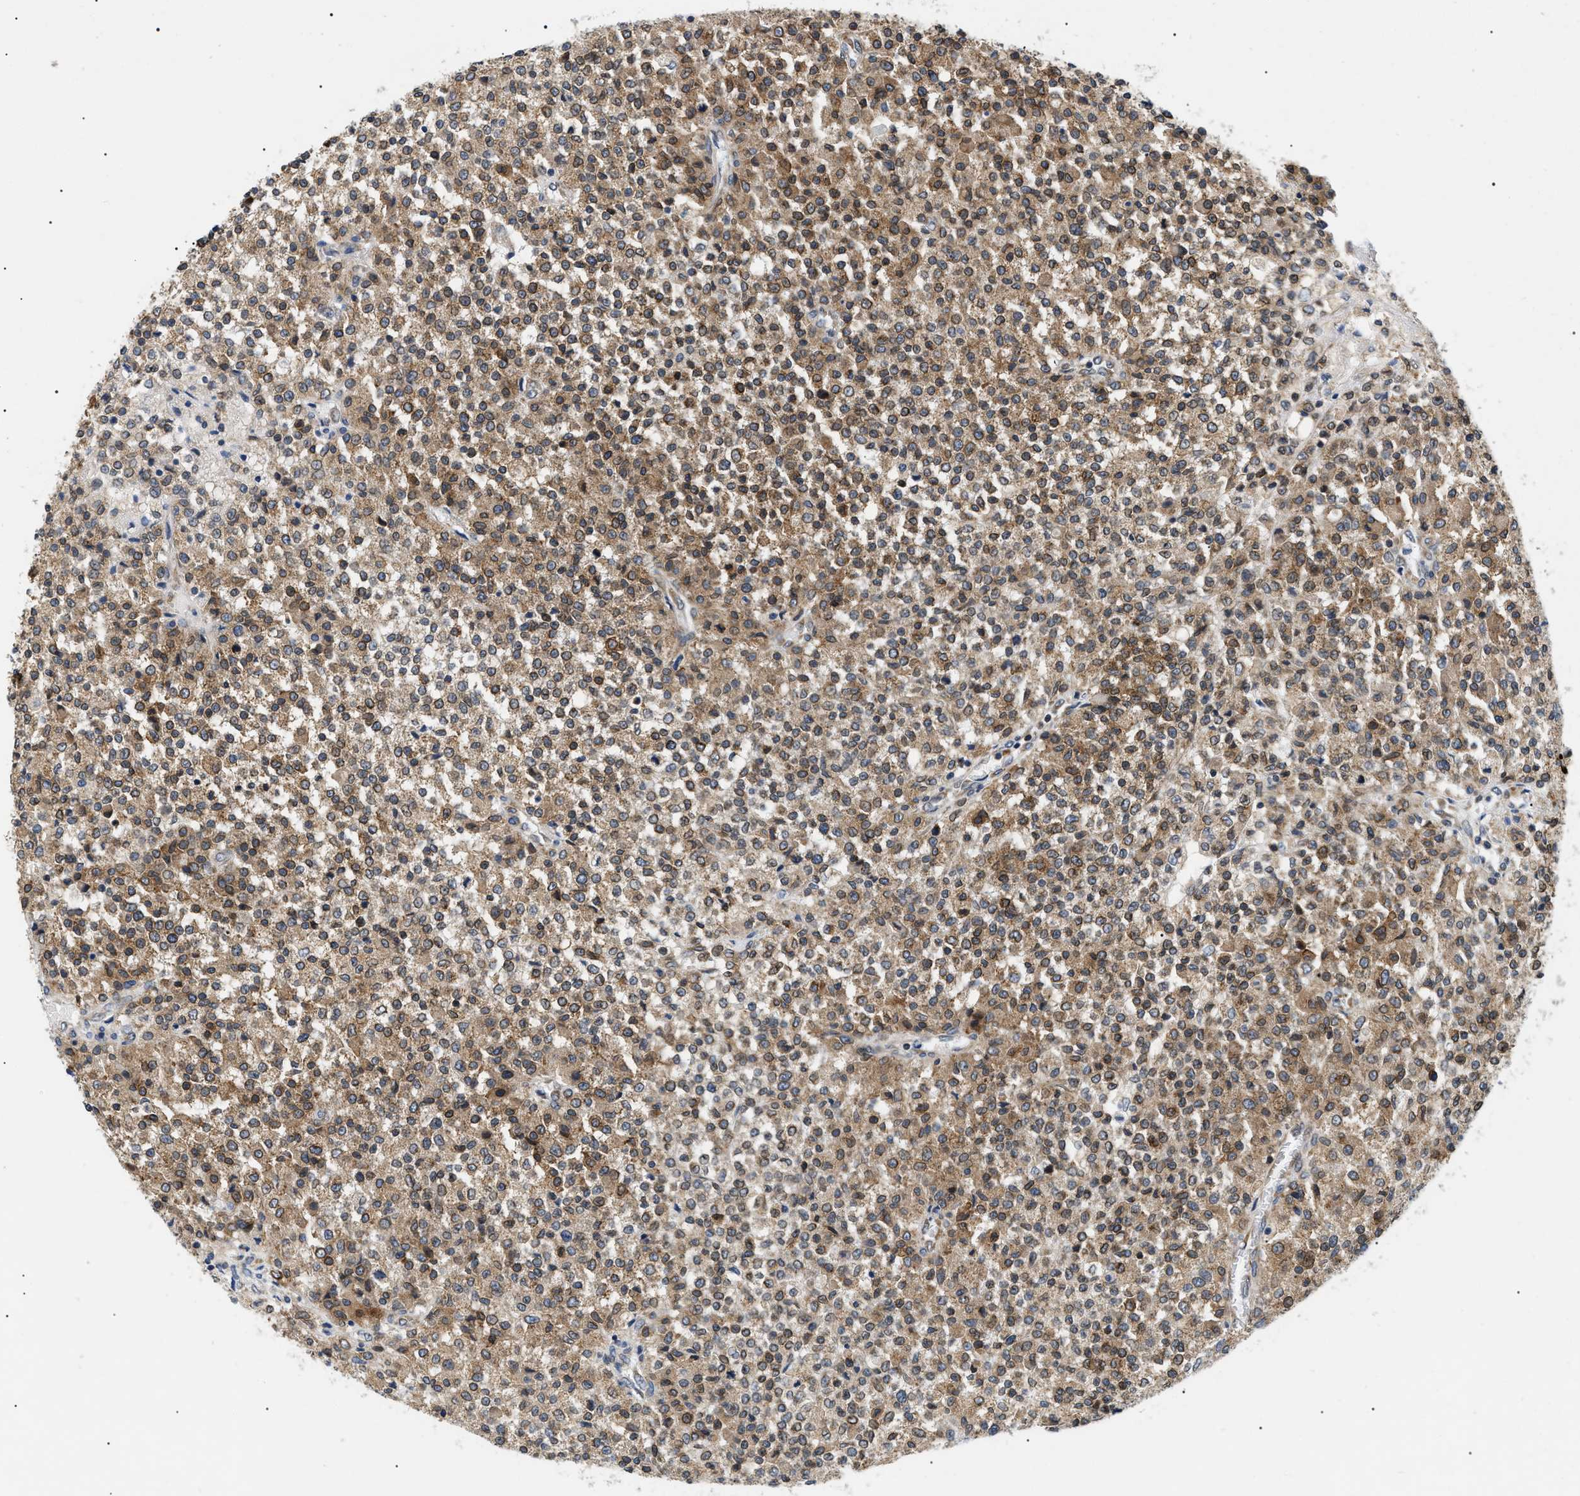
{"staining": {"intensity": "moderate", "quantity": ">75%", "location": "cytoplasmic/membranous"}, "tissue": "testis cancer", "cell_type": "Tumor cells", "image_type": "cancer", "snomed": [{"axis": "morphology", "description": "Seminoma, NOS"}, {"axis": "topography", "description": "Testis"}], "caption": "A histopathology image of human seminoma (testis) stained for a protein shows moderate cytoplasmic/membranous brown staining in tumor cells. The protein of interest is stained brown, and the nuclei are stained in blue (DAB IHC with brightfield microscopy, high magnification).", "gene": "DERL1", "patient": {"sex": "male", "age": 59}}